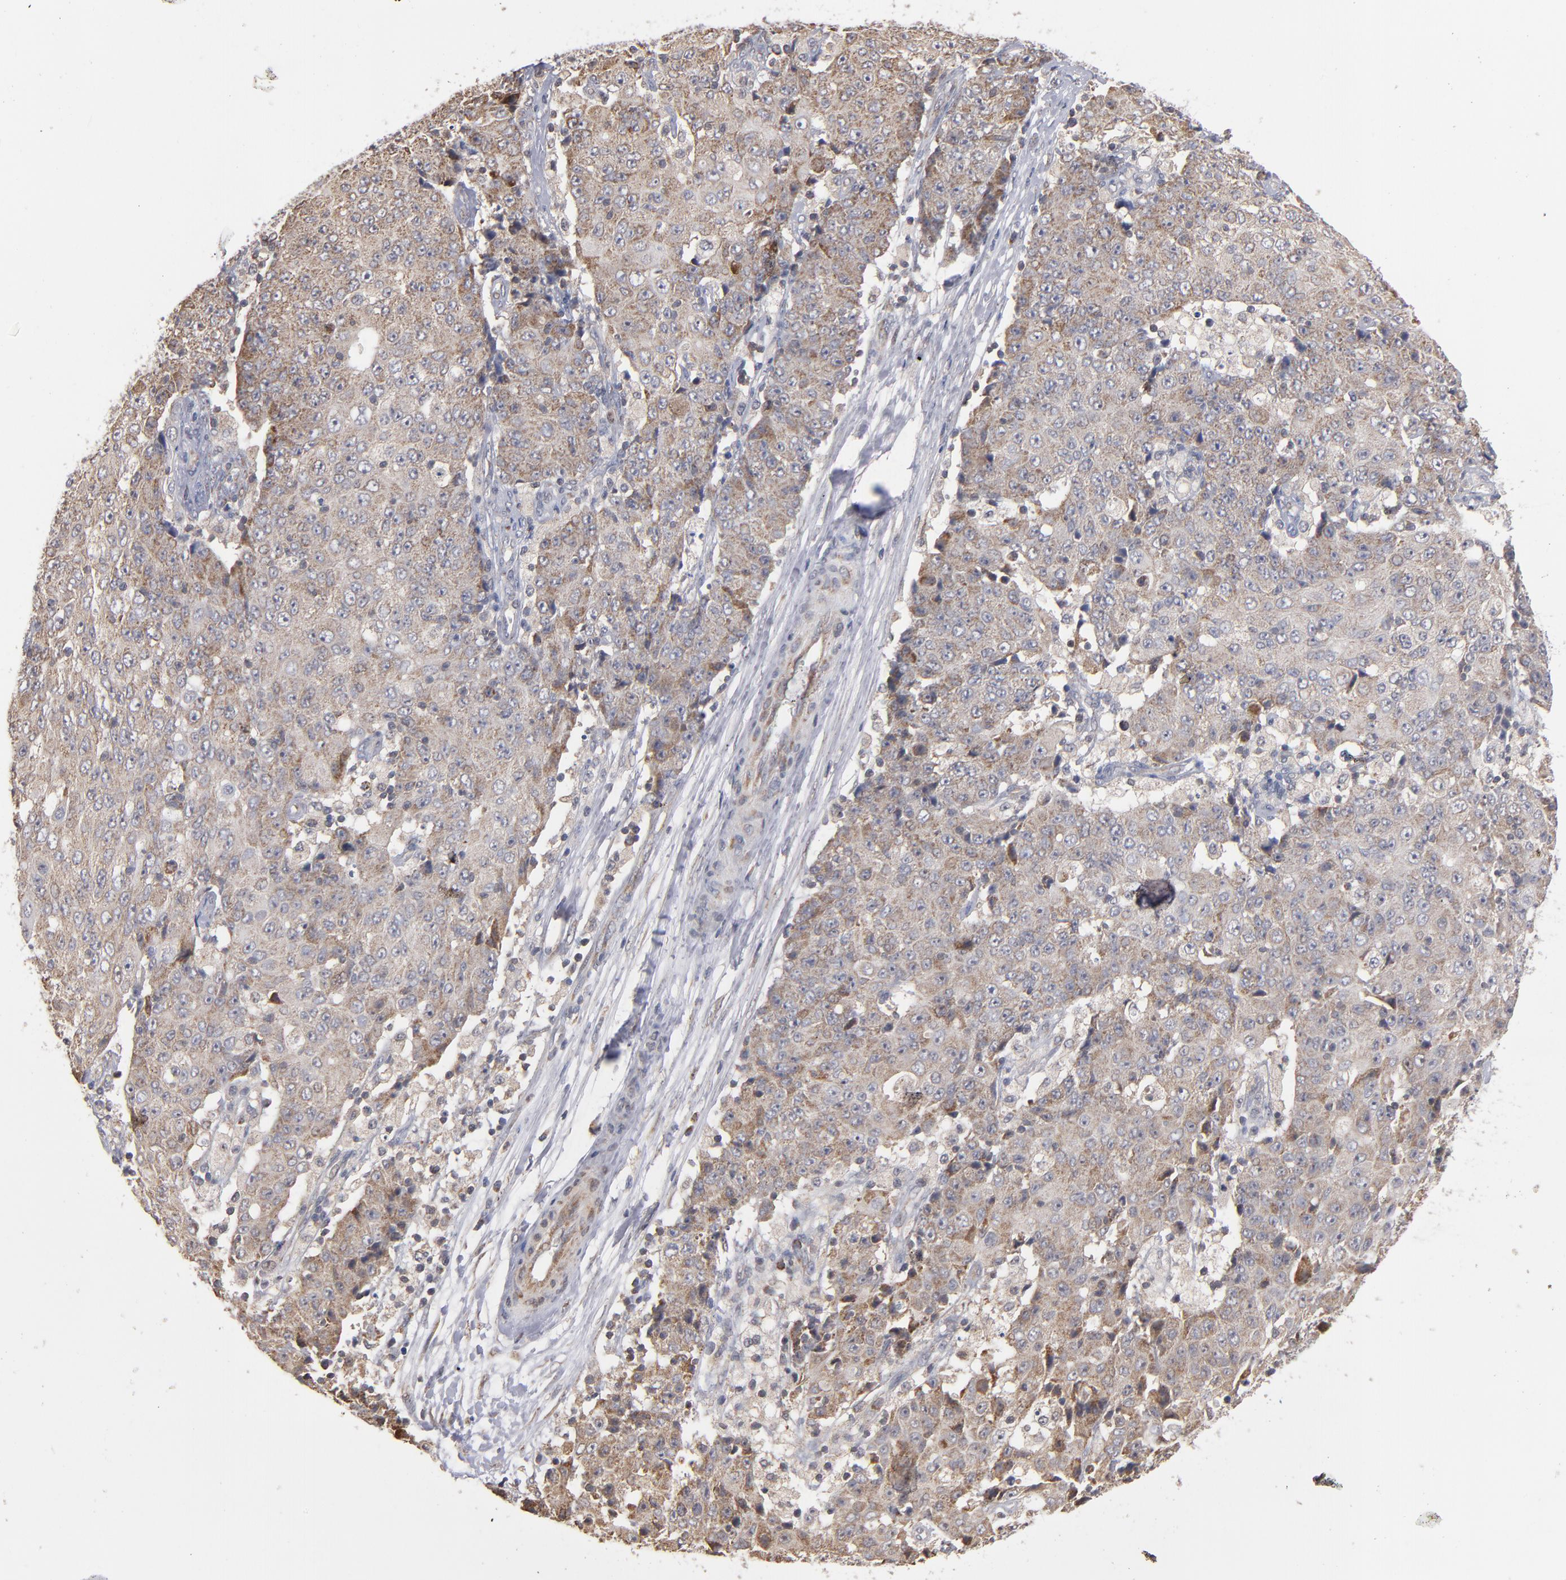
{"staining": {"intensity": "moderate", "quantity": ">75%", "location": "cytoplasmic/membranous"}, "tissue": "ovarian cancer", "cell_type": "Tumor cells", "image_type": "cancer", "snomed": [{"axis": "morphology", "description": "Carcinoma, endometroid"}, {"axis": "topography", "description": "Ovary"}], "caption": "Tumor cells exhibit medium levels of moderate cytoplasmic/membranous positivity in approximately >75% of cells in ovarian cancer (endometroid carcinoma). The staining was performed using DAB (3,3'-diaminobenzidine), with brown indicating positive protein expression. Nuclei are stained blue with hematoxylin.", "gene": "MIPOL1", "patient": {"sex": "female", "age": 42}}